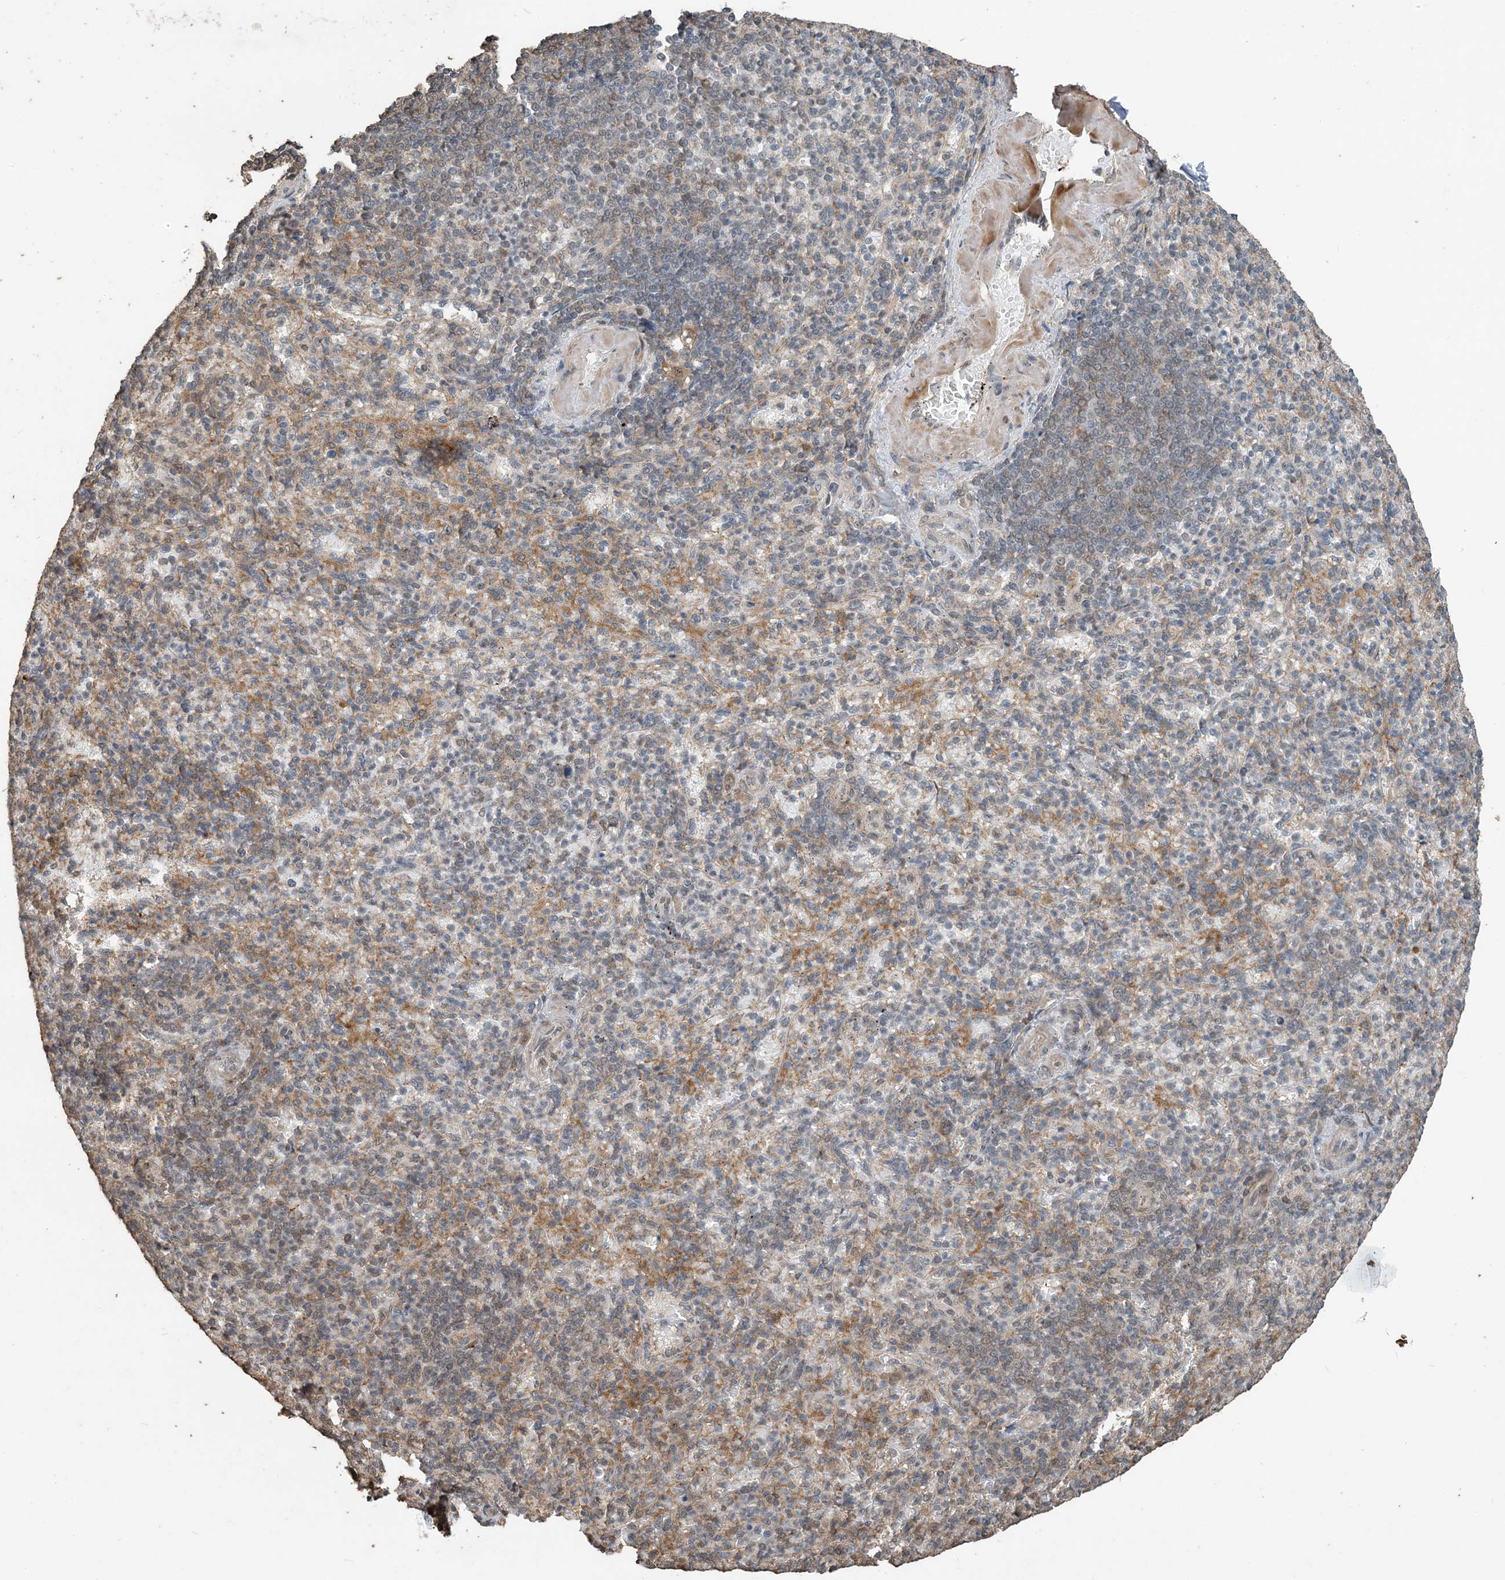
{"staining": {"intensity": "weak", "quantity": "<25%", "location": "cytoplasmic/membranous"}, "tissue": "spleen", "cell_type": "Cells in red pulp", "image_type": "normal", "snomed": [{"axis": "morphology", "description": "Normal tissue, NOS"}, {"axis": "topography", "description": "Spleen"}], "caption": "The histopathology image demonstrates no staining of cells in red pulp in benign spleen.", "gene": "ZC3H12A", "patient": {"sex": "female", "age": 74}}